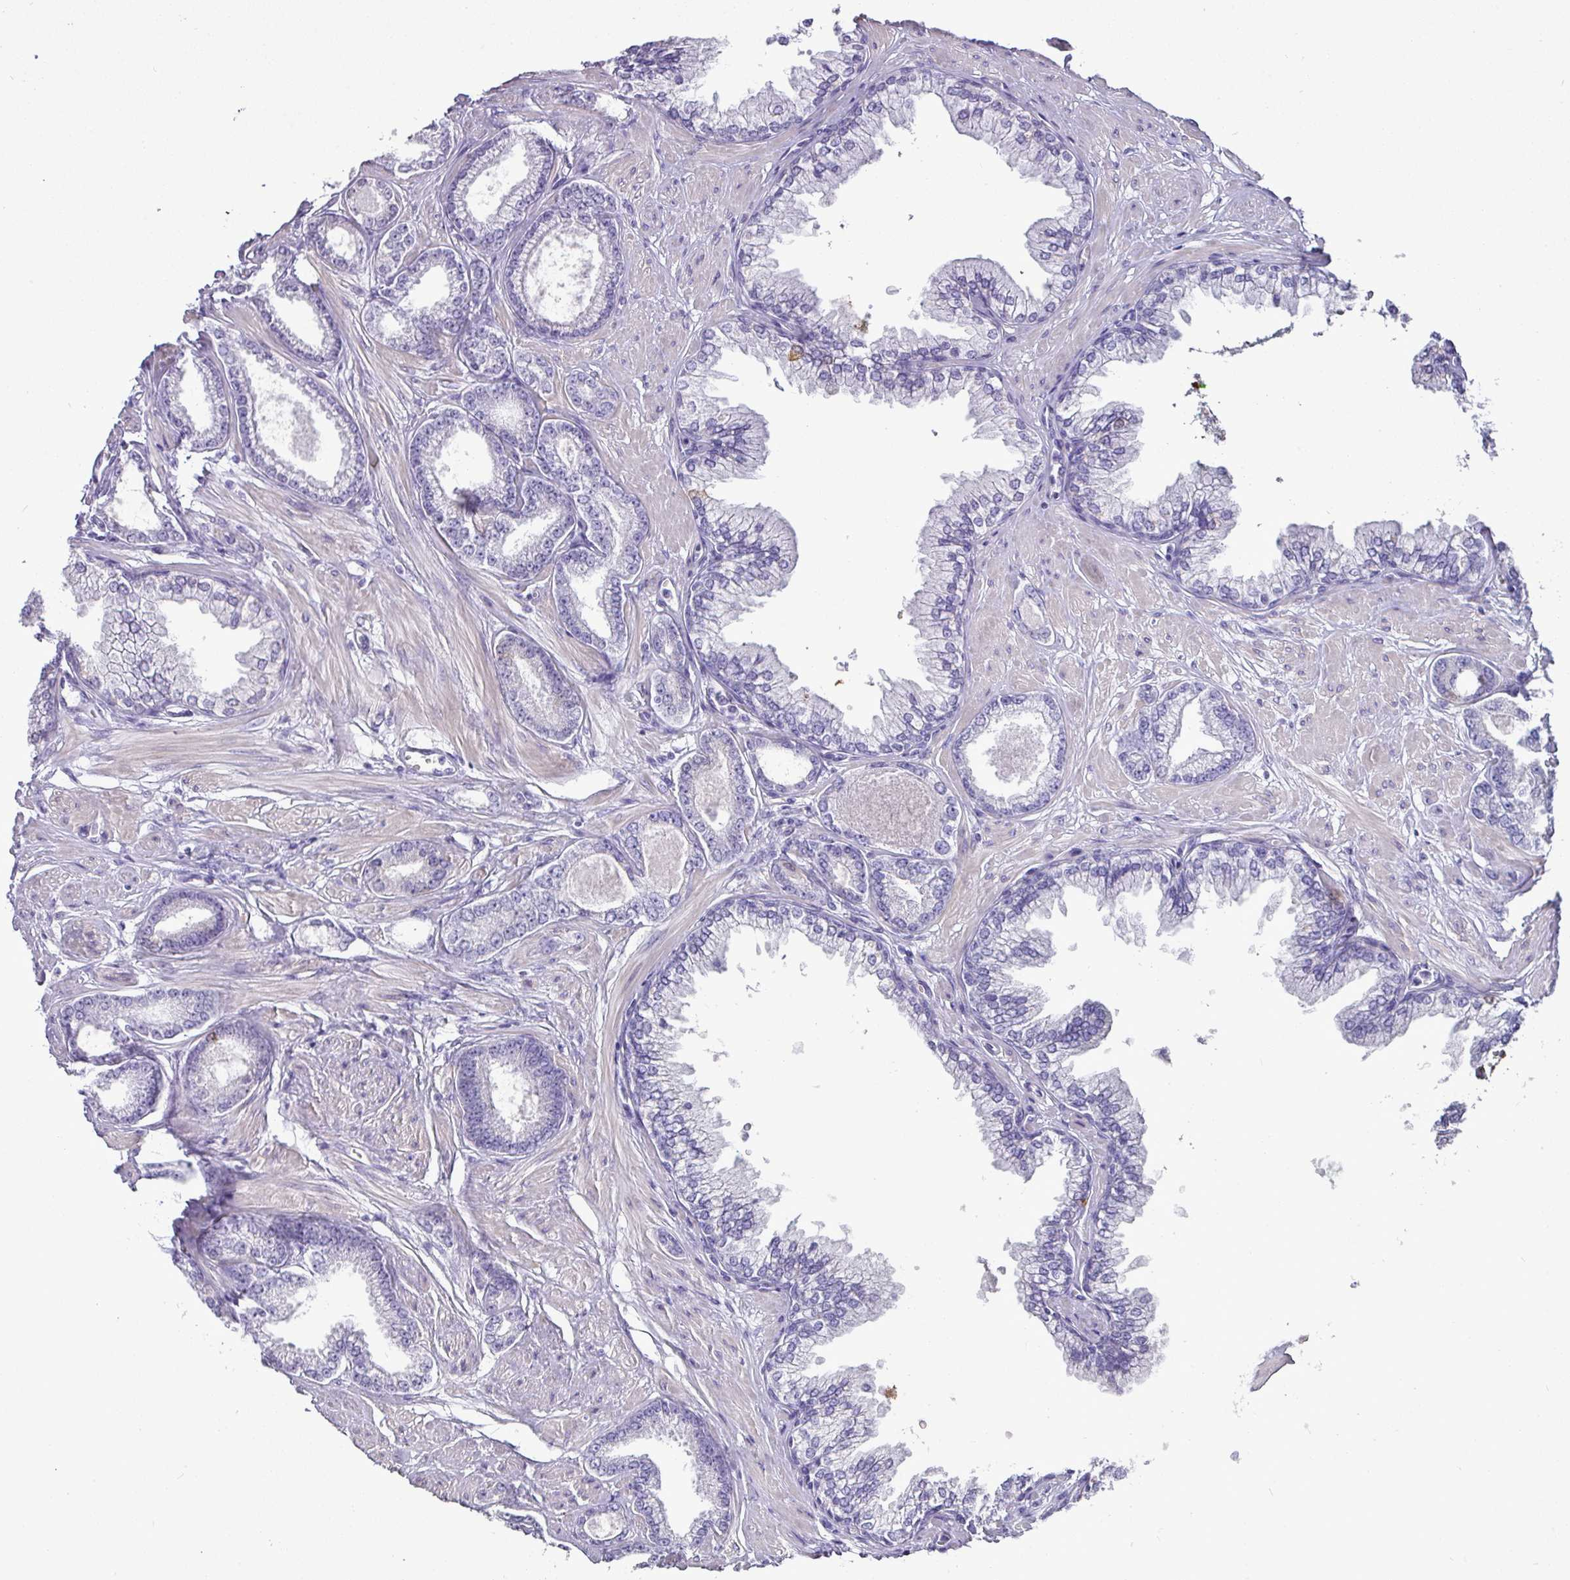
{"staining": {"intensity": "negative", "quantity": "none", "location": "none"}, "tissue": "prostate cancer", "cell_type": "Tumor cells", "image_type": "cancer", "snomed": [{"axis": "morphology", "description": "Adenocarcinoma, Low grade"}, {"axis": "topography", "description": "Prostate"}], "caption": "This is a image of immunohistochemistry (IHC) staining of low-grade adenocarcinoma (prostate), which shows no positivity in tumor cells. Brightfield microscopy of IHC stained with DAB (brown) and hematoxylin (blue), captured at high magnification.", "gene": "GSTA3", "patient": {"sex": "male", "age": 60}}